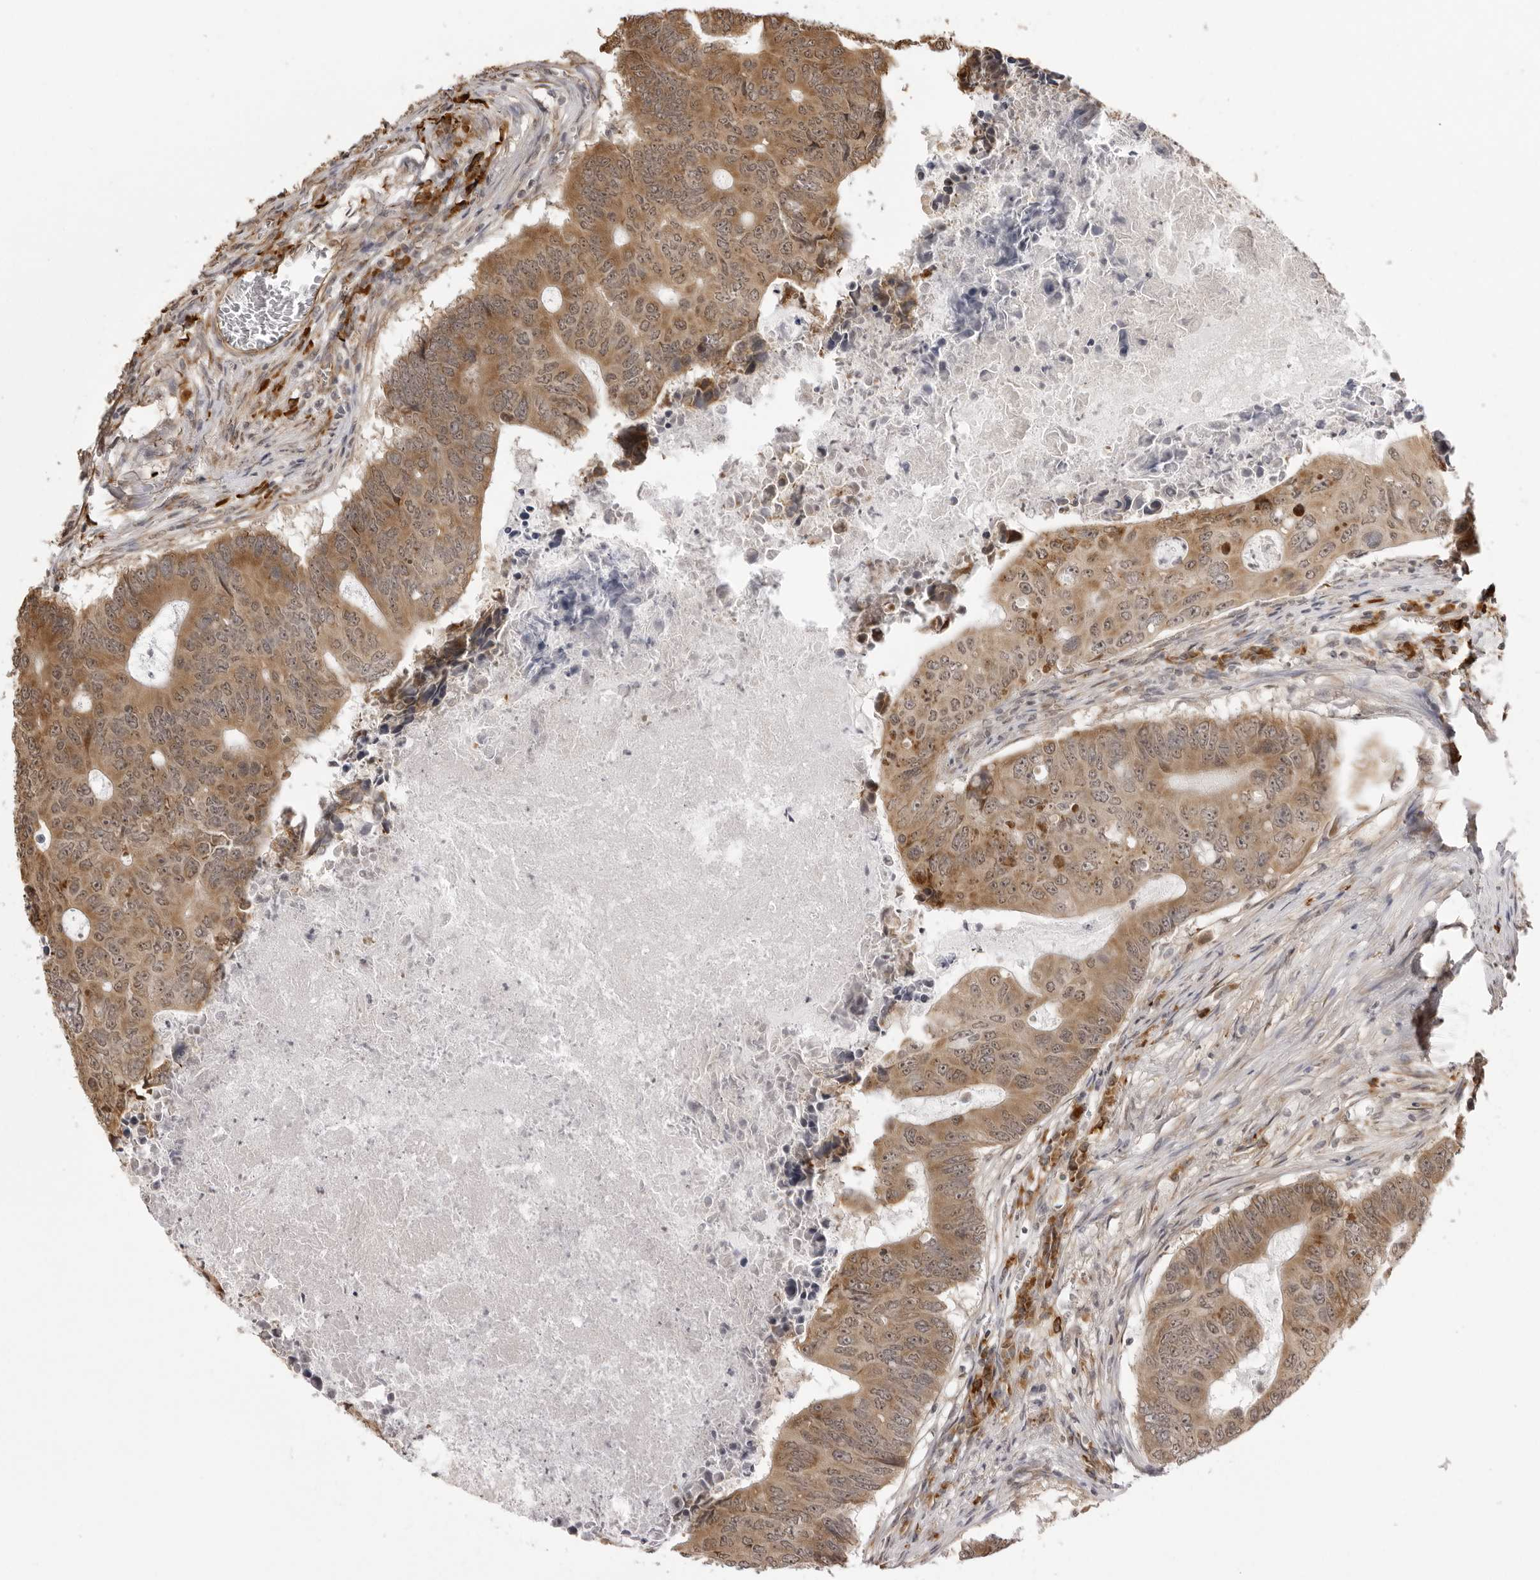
{"staining": {"intensity": "moderate", "quantity": ">75%", "location": "cytoplasmic/membranous,nuclear"}, "tissue": "colorectal cancer", "cell_type": "Tumor cells", "image_type": "cancer", "snomed": [{"axis": "morphology", "description": "Adenocarcinoma, NOS"}, {"axis": "topography", "description": "Colon"}], "caption": "Brown immunohistochemical staining in colorectal cancer exhibits moderate cytoplasmic/membranous and nuclear positivity in approximately >75% of tumor cells. (DAB IHC, brown staining for protein, blue staining for nuclei).", "gene": "ZC3H11A", "patient": {"sex": "male", "age": 87}}